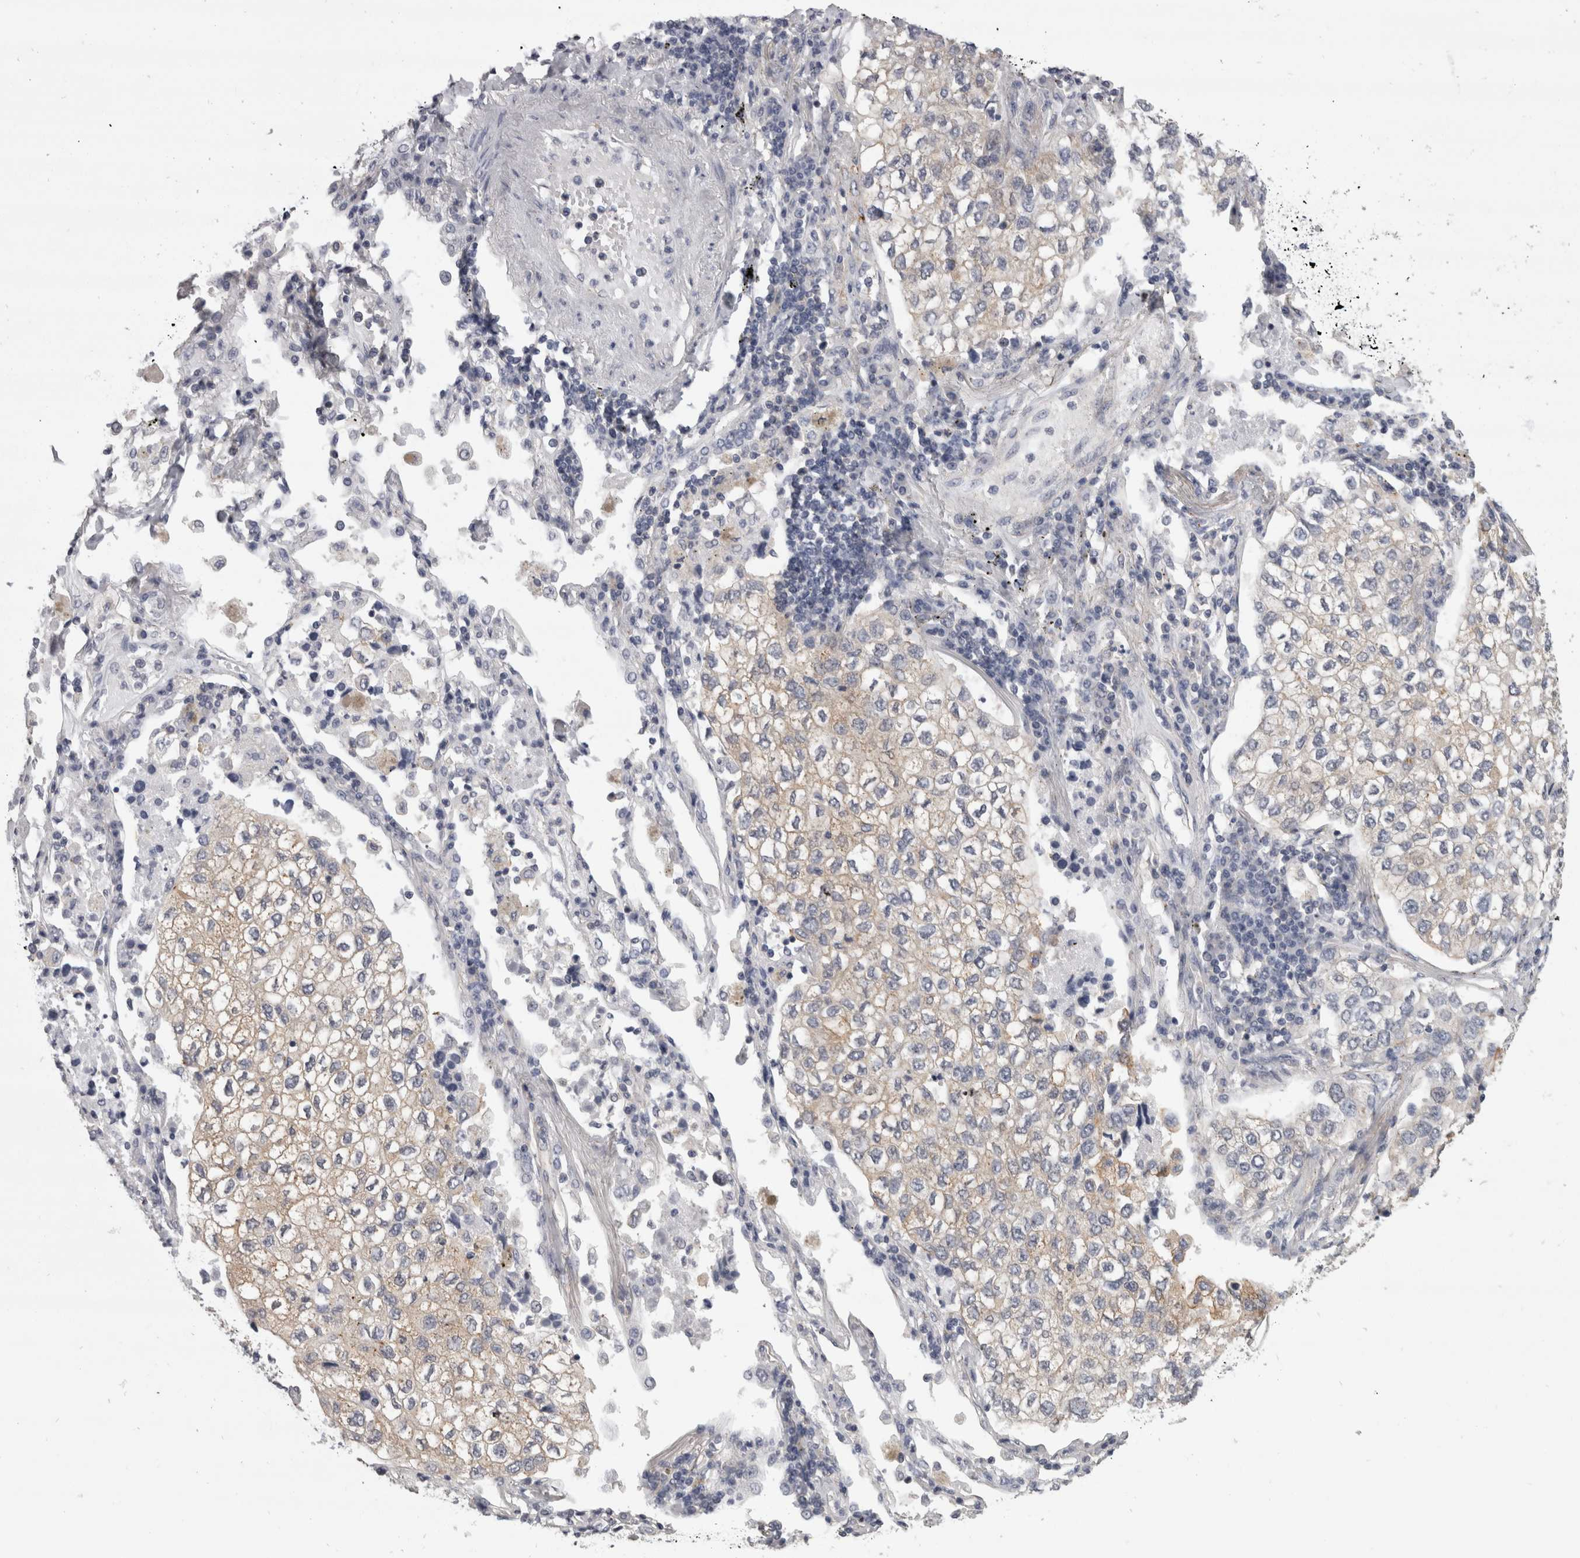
{"staining": {"intensity": "weak", "quantity": "<25%", "location": "cytoplasmic/membranous"}, "tissue": "lung cancer", "cell_type": "Tumor cells", "image_type": "cancer", "snomed": [{"axis": "morphology", "description": "Adenocarcinoma, NOS"}, {"axis": "topography", "description": "Lung"}], "caption": "Adenocarcinoma (lung) was stained to show a protein in brown. There is no significant staining in tumor cells. (Immunohistochemistry, brightfield microscopy, high magnification).", "gene": "LYZL6", "patient": {"sex": "male", "age": 63}}